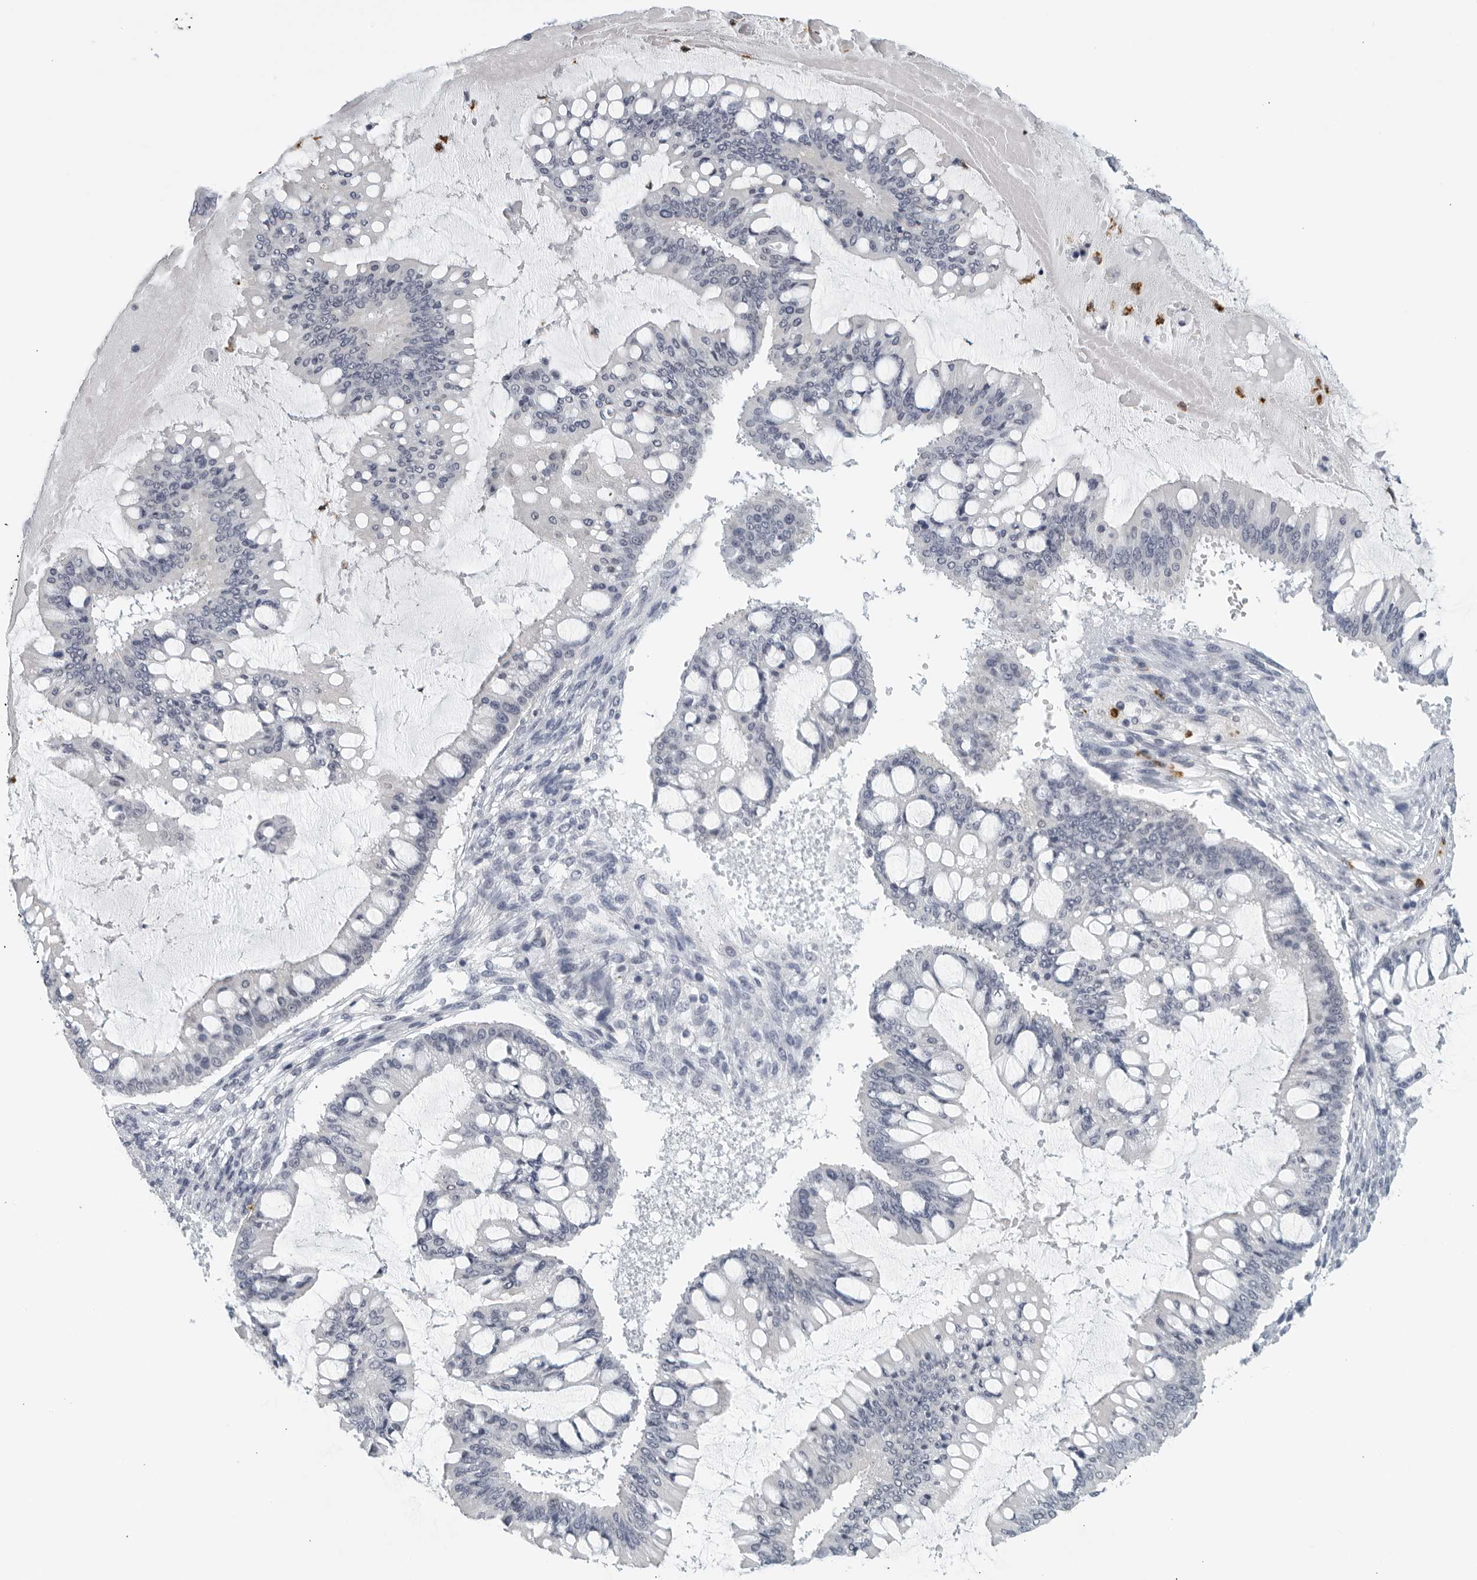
{"staining": {"intensity": "negative", "quantity": "none", "location": "none"}, "tissue": "ovarian cancer", "cell_type": "Tumor cells", "image_type": "cancer", "snomed": [{"axis": "morphology", "description": "Cystadenocarcinoma, mucinous, NOS"}, {"axis": "topography", "description": "Ovary"}], "caption": "IHC of ovarian mucinous cystadenocarcinoma reveals no expression in tumor cells.", "gene": "KLK7", "patient": {"sex": "female", "age": 73}}